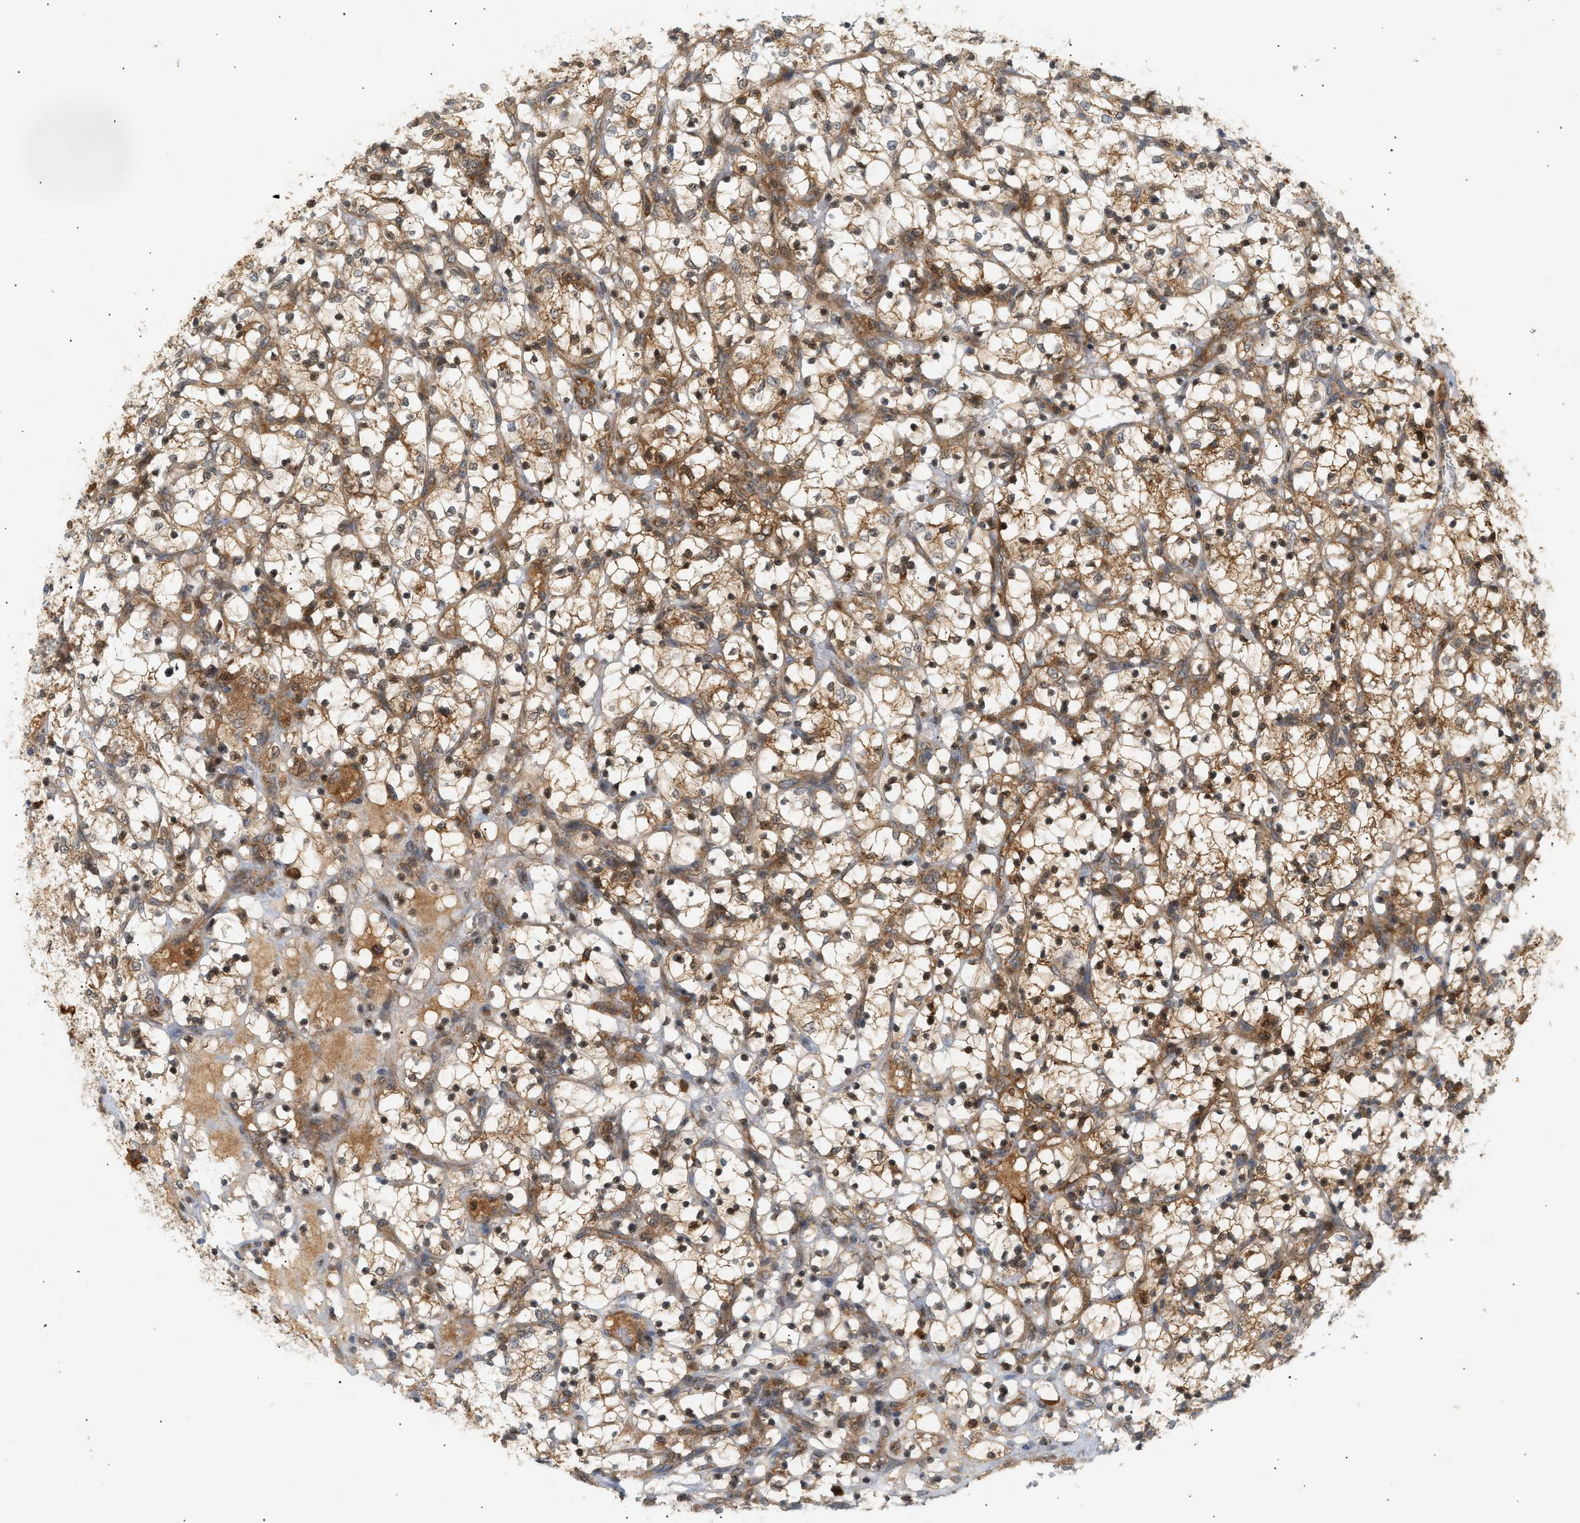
{"staining": {"intensity": "moderate", "quantity": ">75%", "location": "cytoplasmic/membranous,nuclear"}, "tissue": "renal cancer", "cell_type": "Tumor cells", "image_type": "cancer", "snomed": [{"axis": "morphology", "description": "Adenocarcinoma, NOS"}, {"axis": "topography", "description": "Kidney"}], "caption": "Immunohistochemistry (IHC) (DAB (3,3'-diaminobenzidine)) staining of human renal cancer (adenocarcinoma) reveals moderate cytoplasmic/membranous and nuclear protein staining in about >75% of tumor cells.", "gene": "SHC1", "patient": {"sex": "female", "age": 69}}